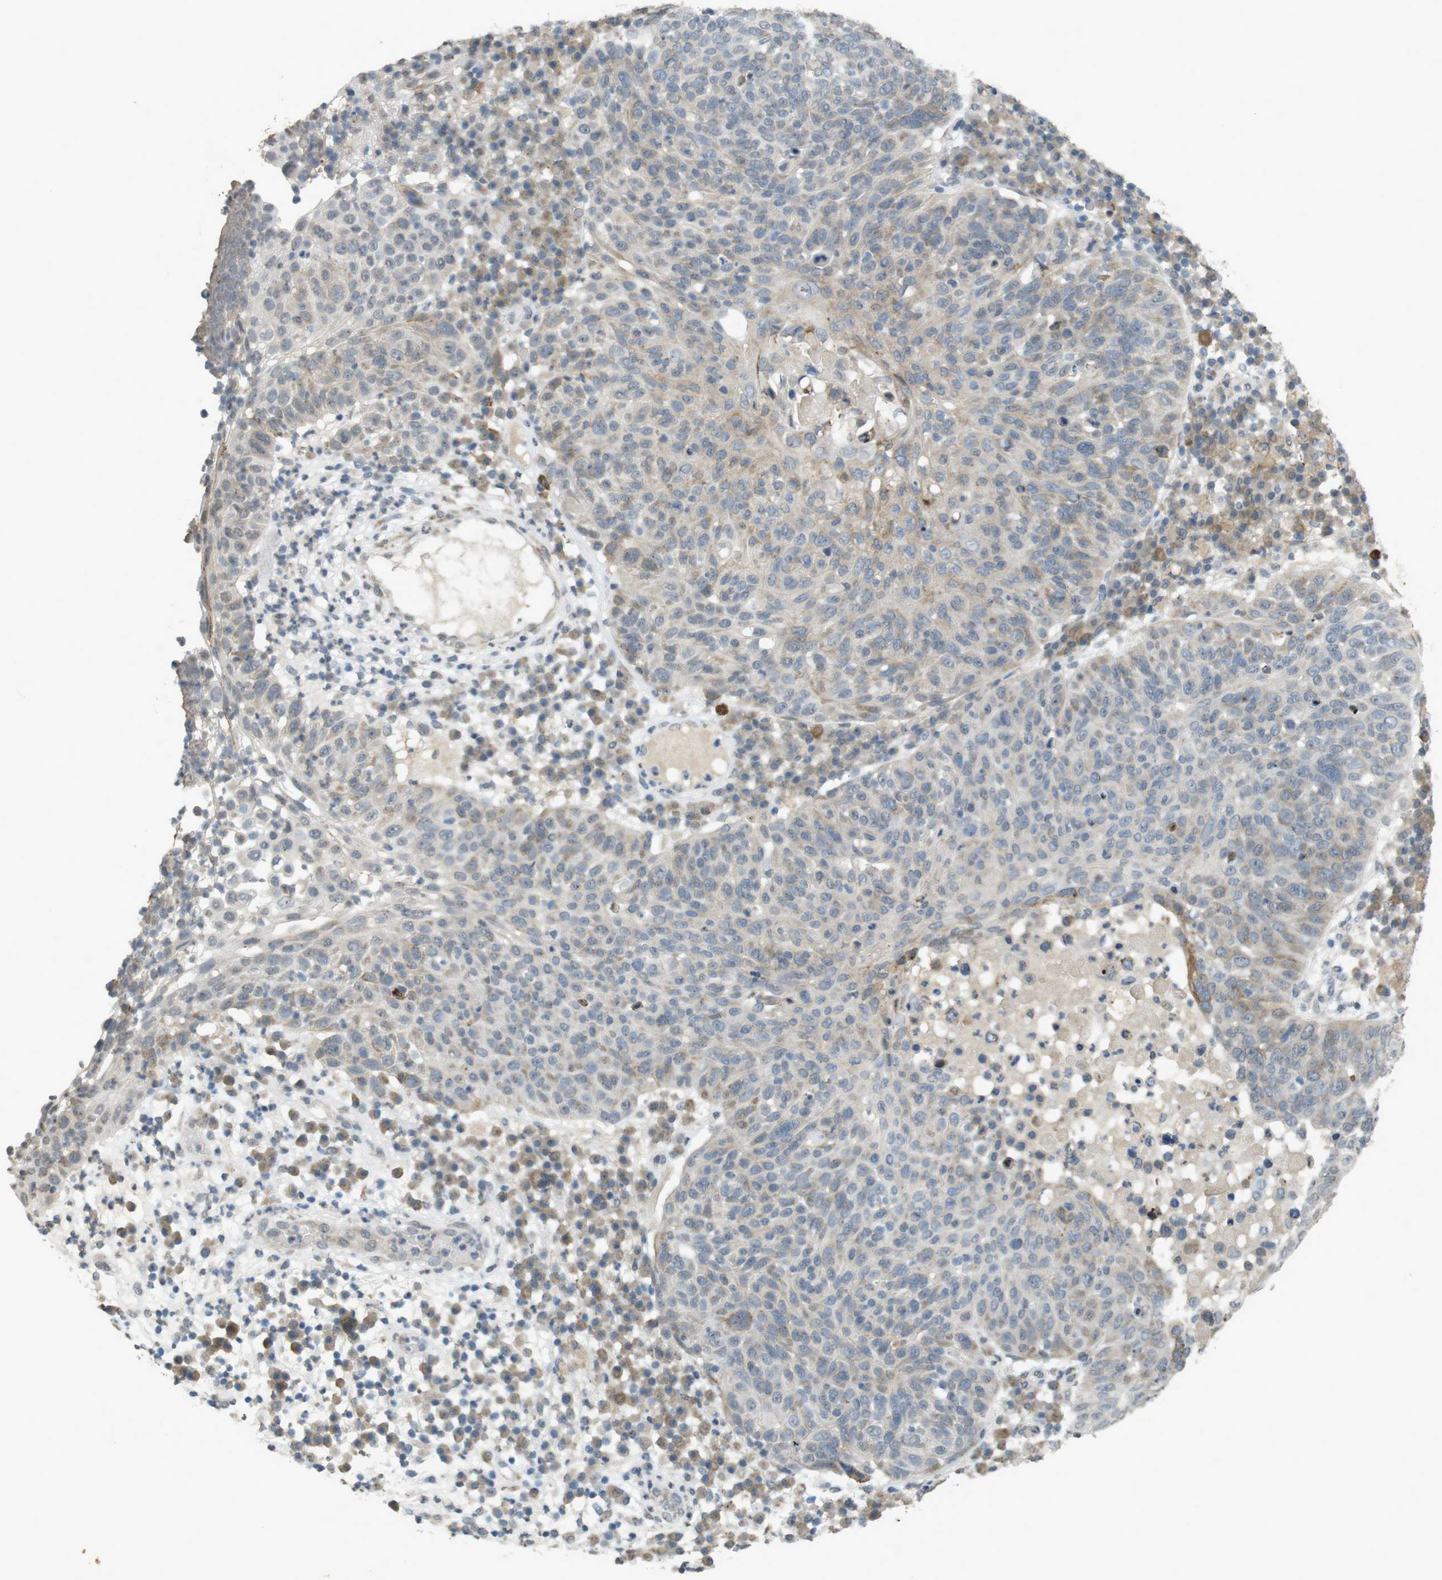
{"staining": {"intensity": "weak", "quantity": "<25%", "location": "cytoplasmic/membranous"}, "tissue": "skin cancer", "cell_type": "Tumor cells", "image_type": "cancer", "snomed": [{"axis": "morphology", "description": "Squamous cell carcinoma in situ, NOS"}, {"axis": "morphology", "description": "Squamous cell carcinoma, NOS"}, {"axis": "topography", "description": "Skin"}], "caption": "Immunohistochemistry (IHC) micrograph of neoplastic tissue: skin cancer stained with DAB exhibits no significant protein positivity in tumor cells.", "gene": "FZD10", "patient": {"sex": "male", "age": 93}}